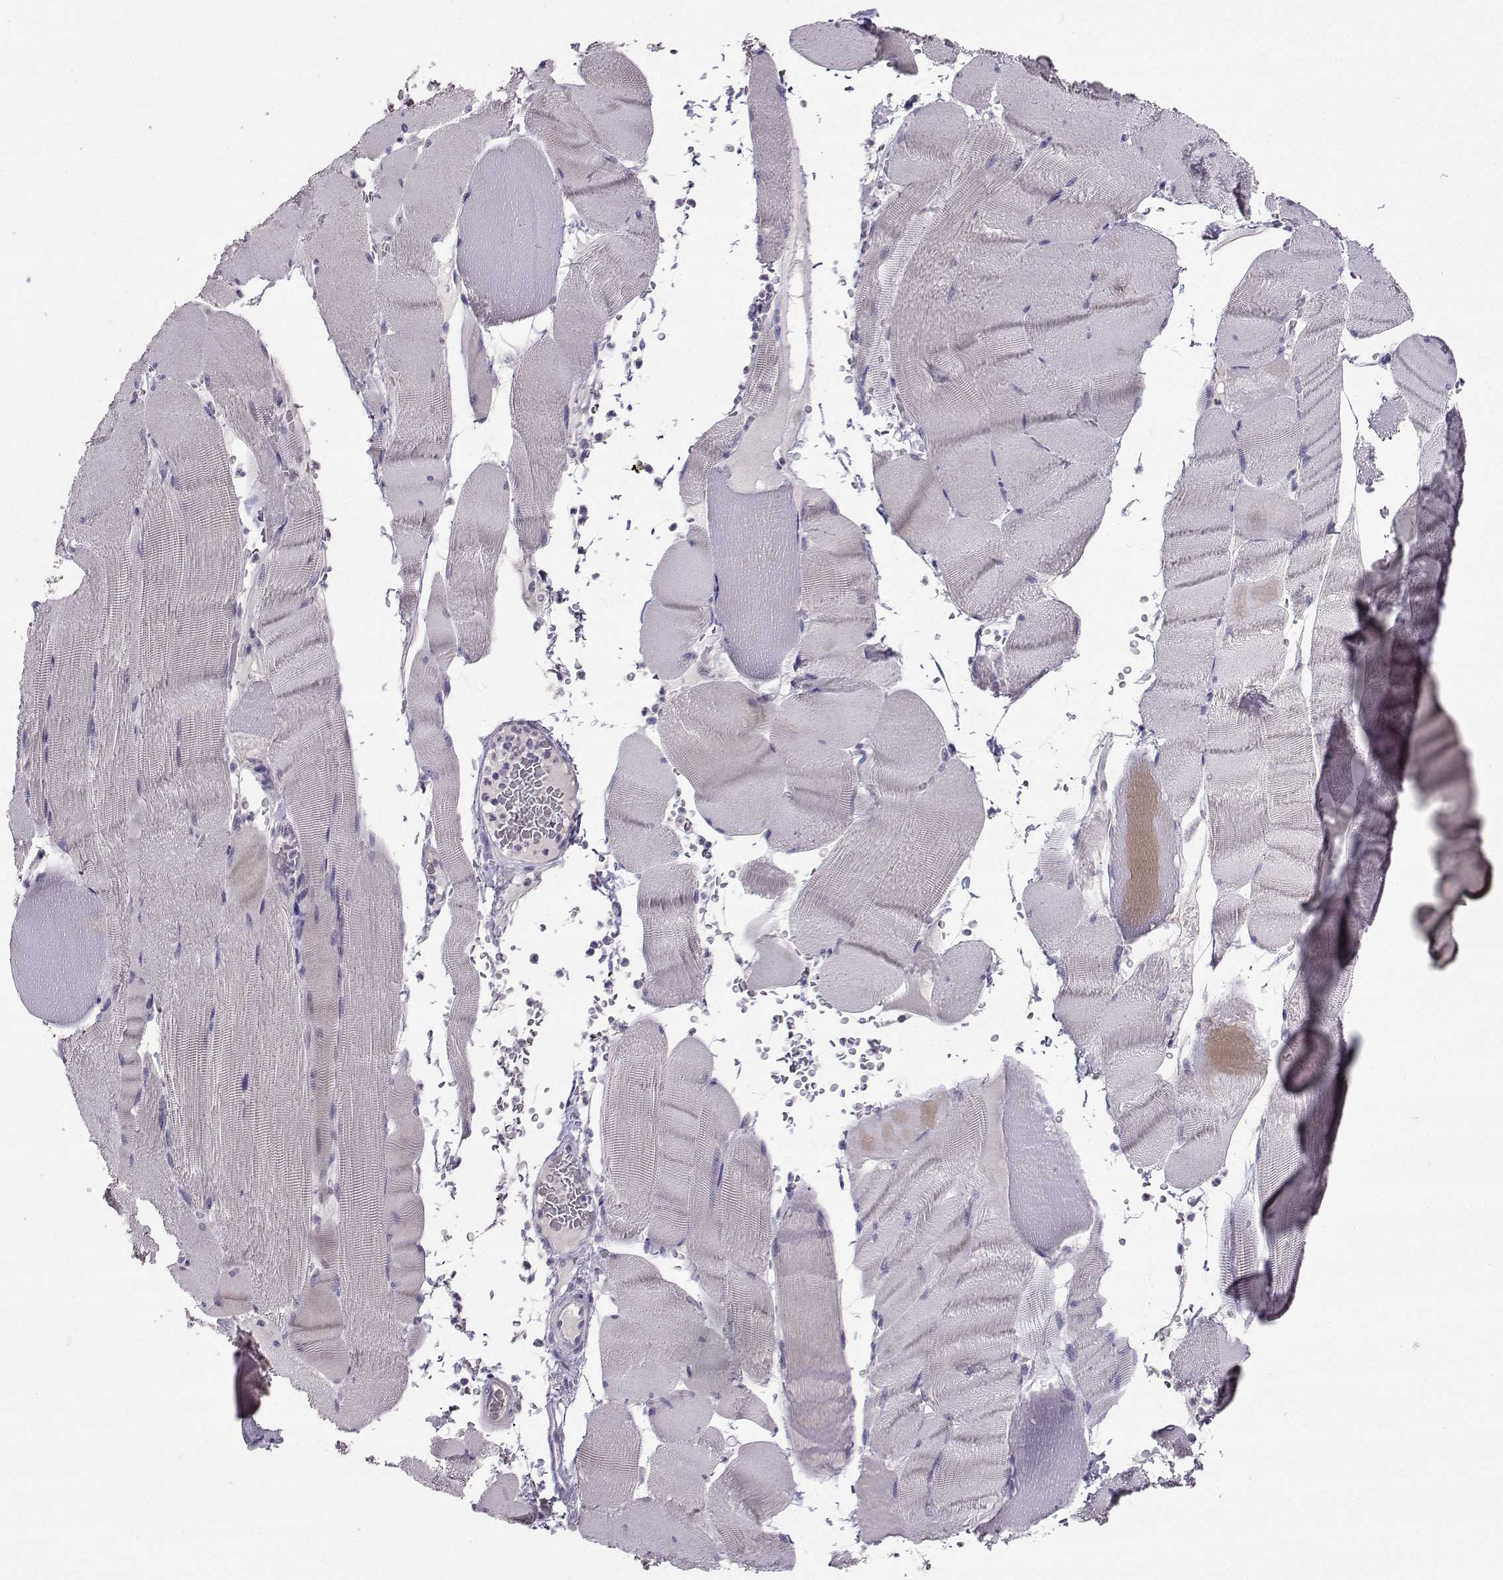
{"staining": {"intensity": "negative", "quantity": "none", "location": "none"}, "tissue": "skeletal muscle", "cell_type": "Myocytes", "image_type": "normal", "snomed": [{"axis": "morphology", "description": "Normal tissue, NOS"}, {"axis": "topography", "description": "Skeletal muscle"}], "caption": "This is an IHC histopathology image of benign skeletal muscle. There is no expression in myocytes.", "gene": "CARTPT", "patient": {"sex": "male", "age": 56}}